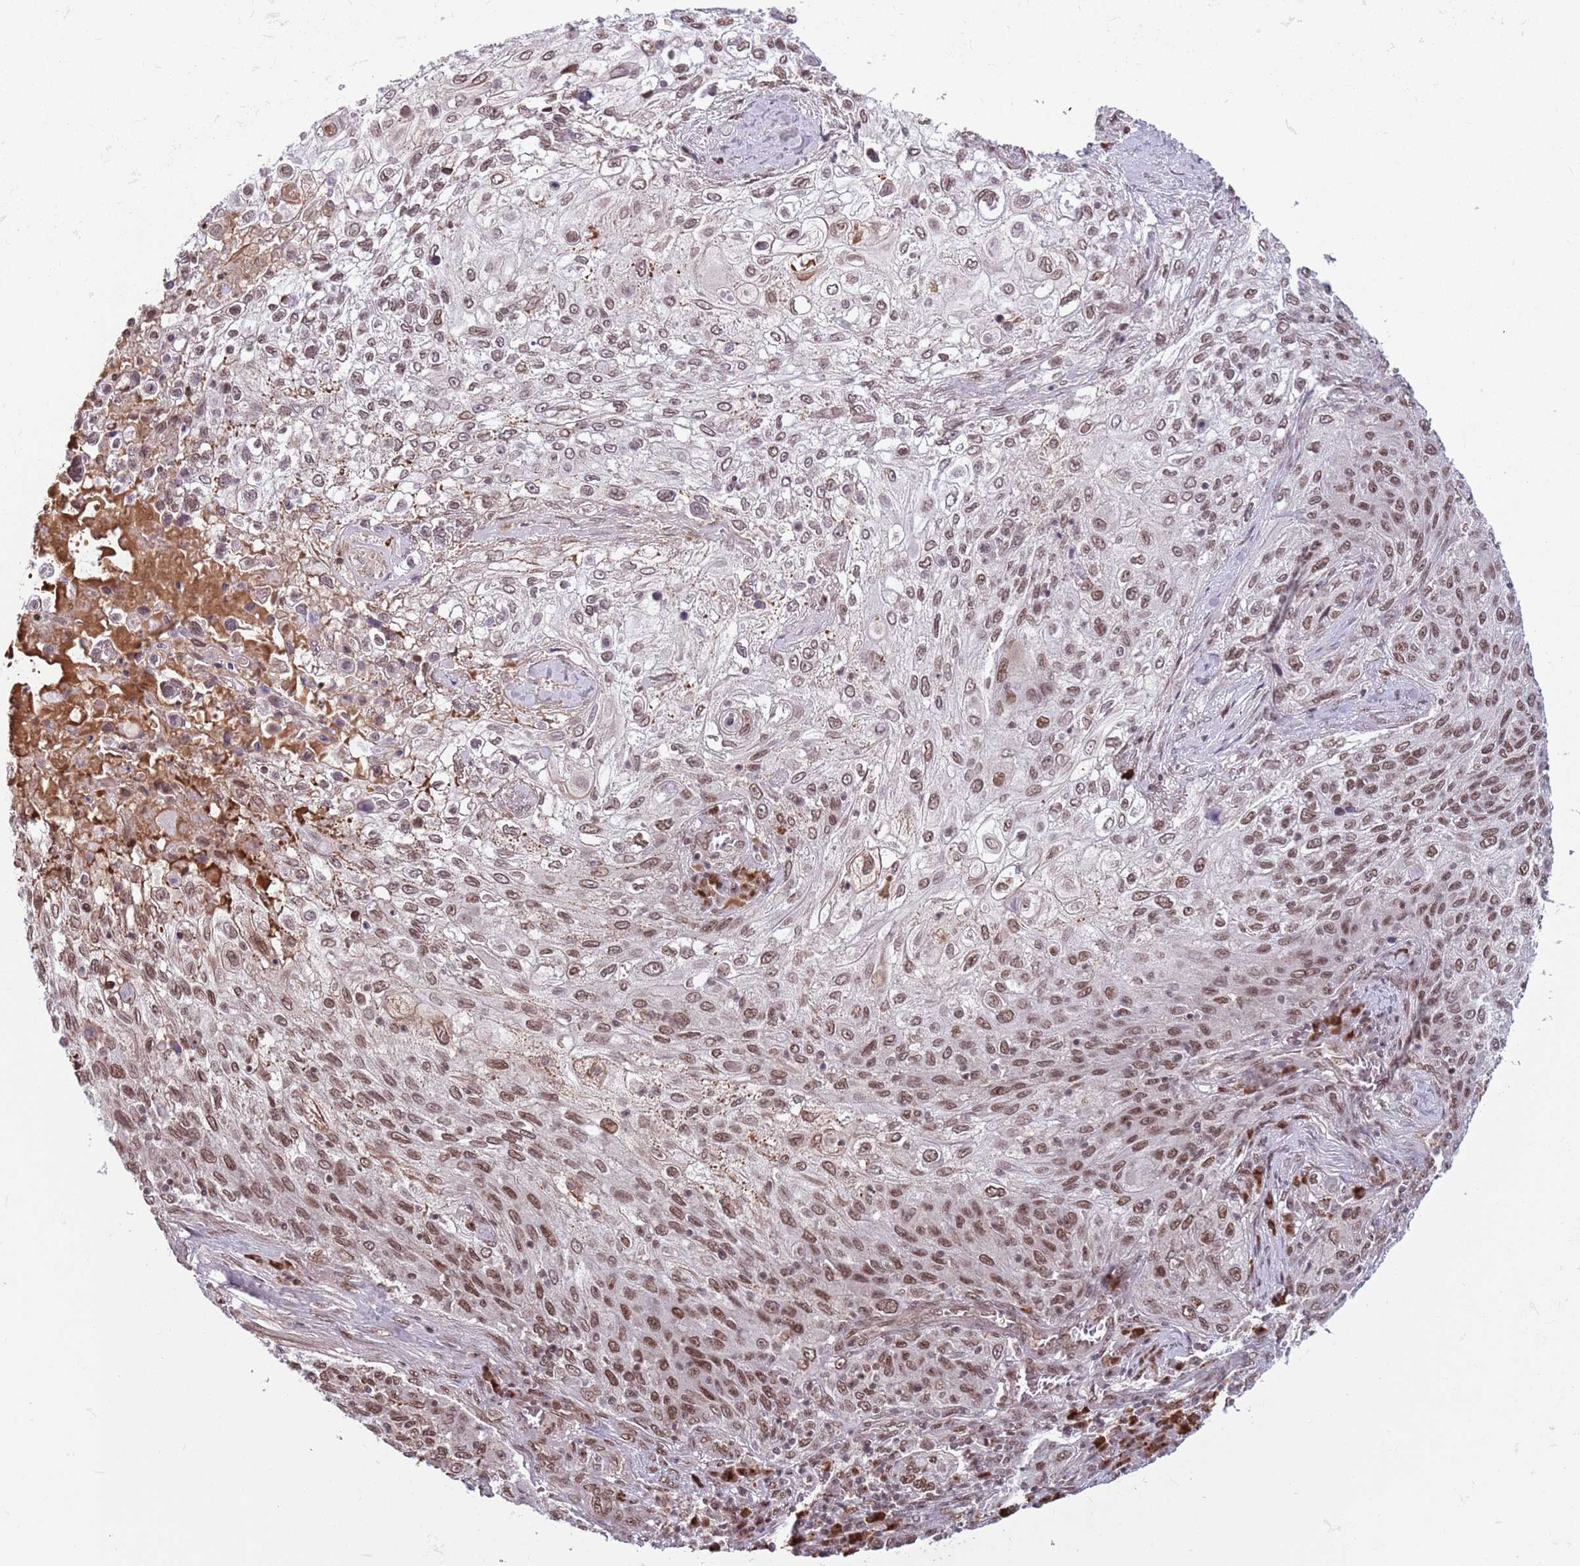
{"staining": {"intensity": "moderate", "quantity": ">75%", "location": "nuclear"}, "tissue": "lung cancer", "cell_type": "Tumor cells", "image_type": "cancer", "snomed": [{"axis": "morphology", "description": "Squamous cell carcinoma, NOS"}, {"axis": "topography", "description": "Lung"}], "caption": "Immunohistochemical staining of lung cancer (squamous cell carcinoma) shows medium levels of moderate nuclear protein staining in approximately >75% of tumor cells. (DAB (3,3'-diaminobenzidine) IHC with brightfield microscopy, high magnification).", "gene": "SIPA1L3", "patient": {"sex": "female", "age": 69}}